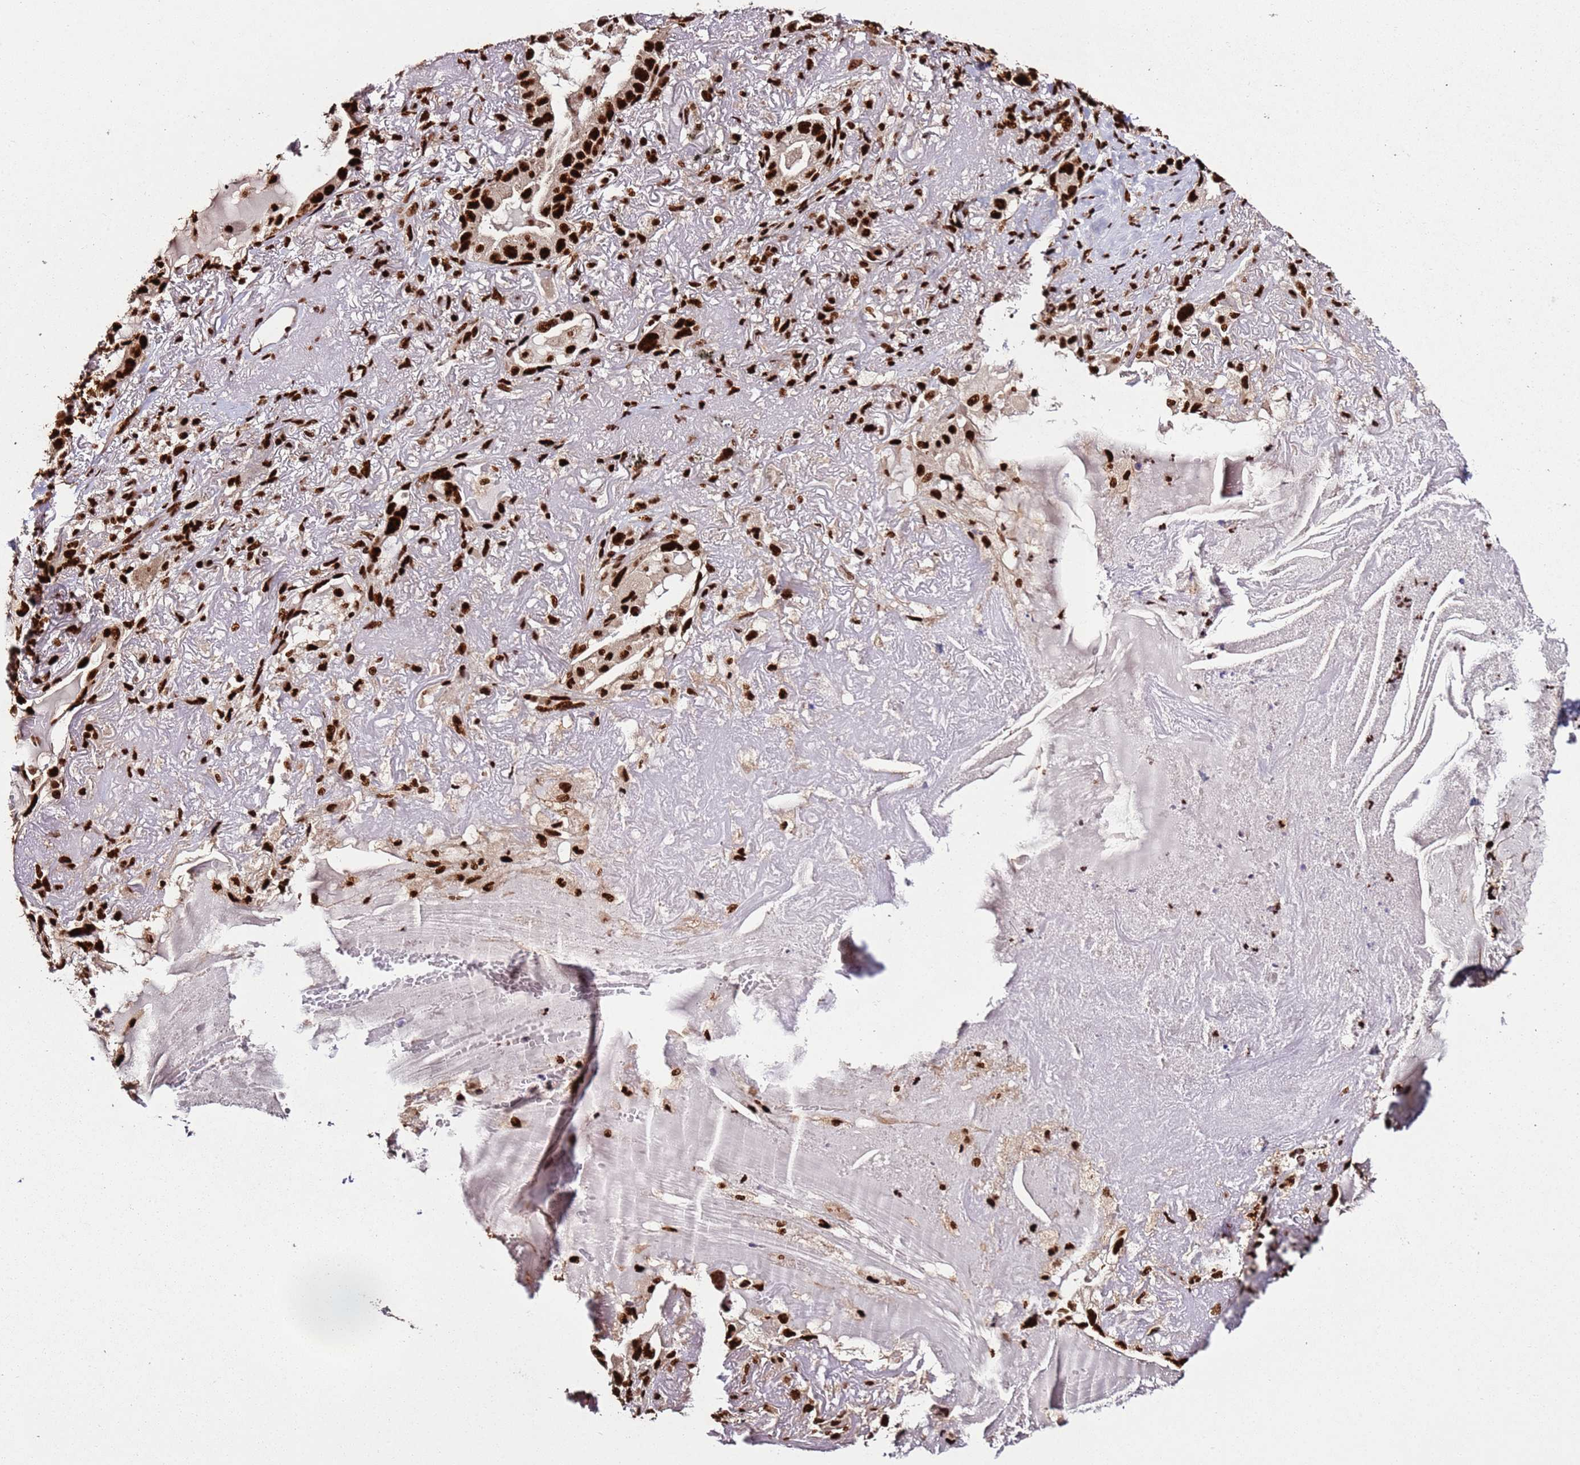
{"staining": {"intensity": "strong", "quantity": ">75%", "location": "nuclear"}, "tissue": "lung cancer", "cell_type": "Tumor cells", "image_type": "cancer", "snomed": [{"axis": "morphology", "description": "Adenocarcinoma, NOS"}, {"axis": "topography", "description": "Lung"}], "caption": "IHC photomicrograph of neoplastic tissue: lung adenocarcinoma stained using immunohistochemistry (IHC) exhibits high levels of strong protein expression localized specifically in the nuclear of tumor cells, appearing as a nuclear brown color.", "gene": "C6orf226", "patient": {"sex": "female", "age": 69}}